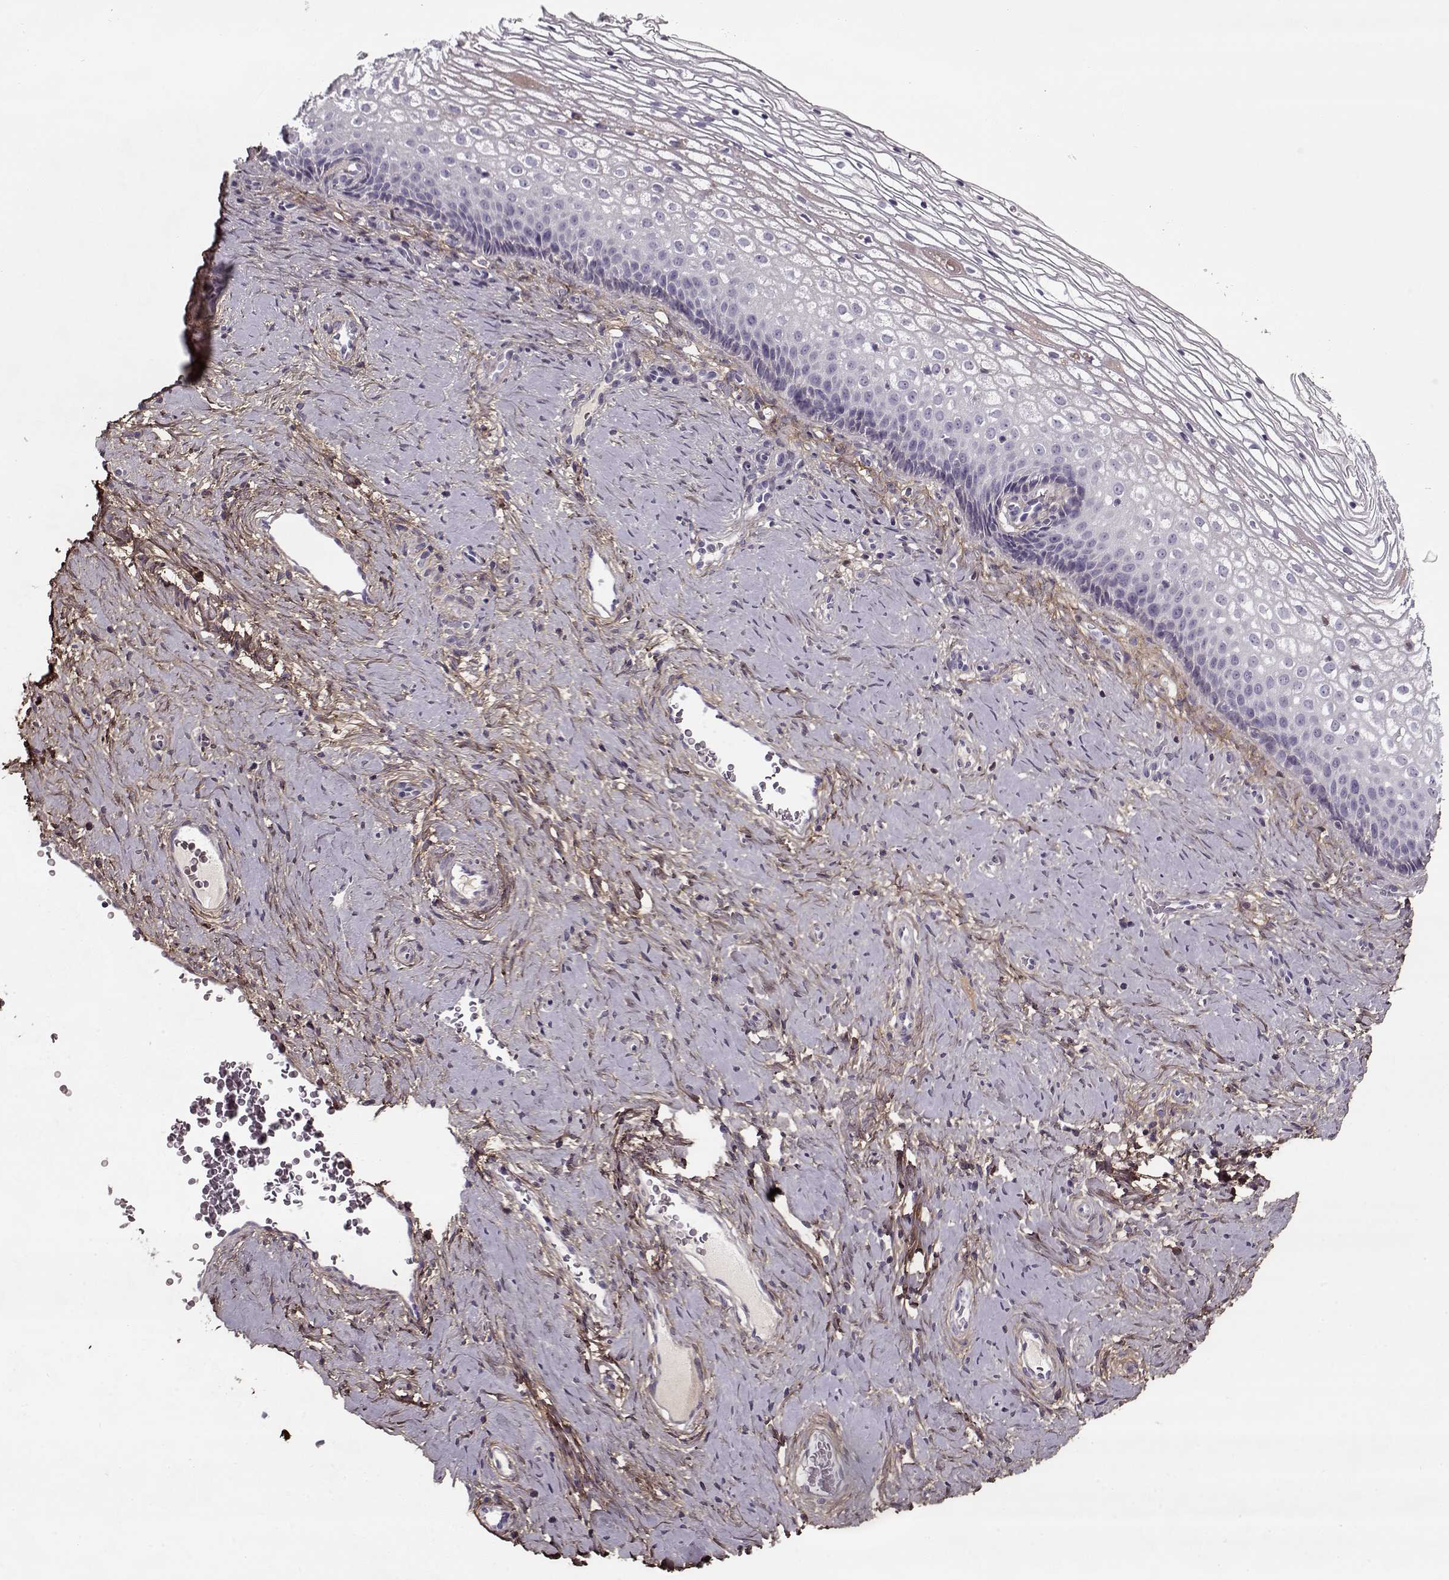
{"staining": {"intensity": "negative", "quantity": "none", "location": "none"}, "tissue": "cervix", "cell_type": "Squamous epithelial cells", "image_type": "normal", "snomed": [{"axis": "morphology", "description": "Normal tissue, NOS"}, {"axis": "topography", "description": "Cervix"}], "caption": "DAB immunohistochemical staining of unremarkable cervix shows no significant staining in squamous epithelial cells.", "gene": "LUM", "patient": {"sex": "female", "age": 34}}